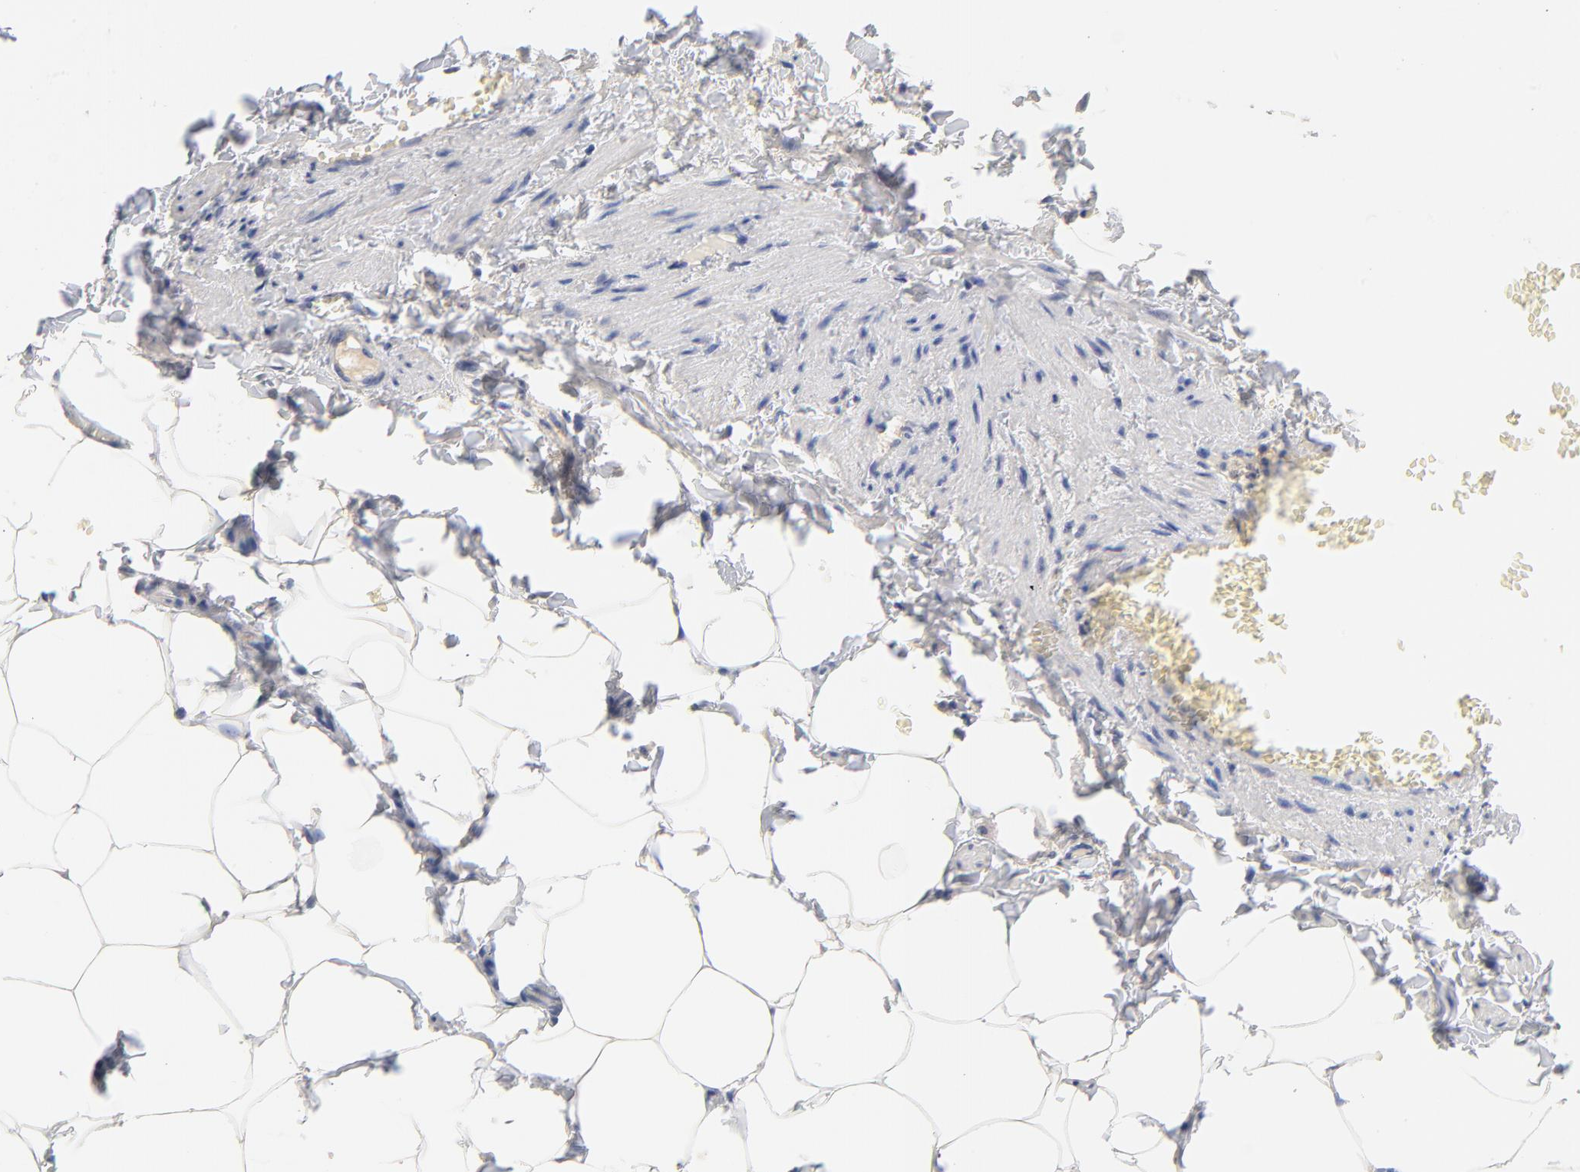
{"staining": {"intensity": "negative", "quantity": "none", "location": "none"}, "tissue": "adipose tissue", "cell_type": "Adipocytes", "image_type": "normal", "snomed": [{"axis": "morphology", "description": "Normal tissue, NOS"}, {"axis": "topography", "description": "Vascular tissue"}], "caption": "IHC image of benign adipose tissue: human adipose tissue stained with DAB (3,3'-diaminobenzidine) shows no significant protein staining in adipocytes.", "gene": "CPS1", "patient": {"sex": "male", "age": 41}}